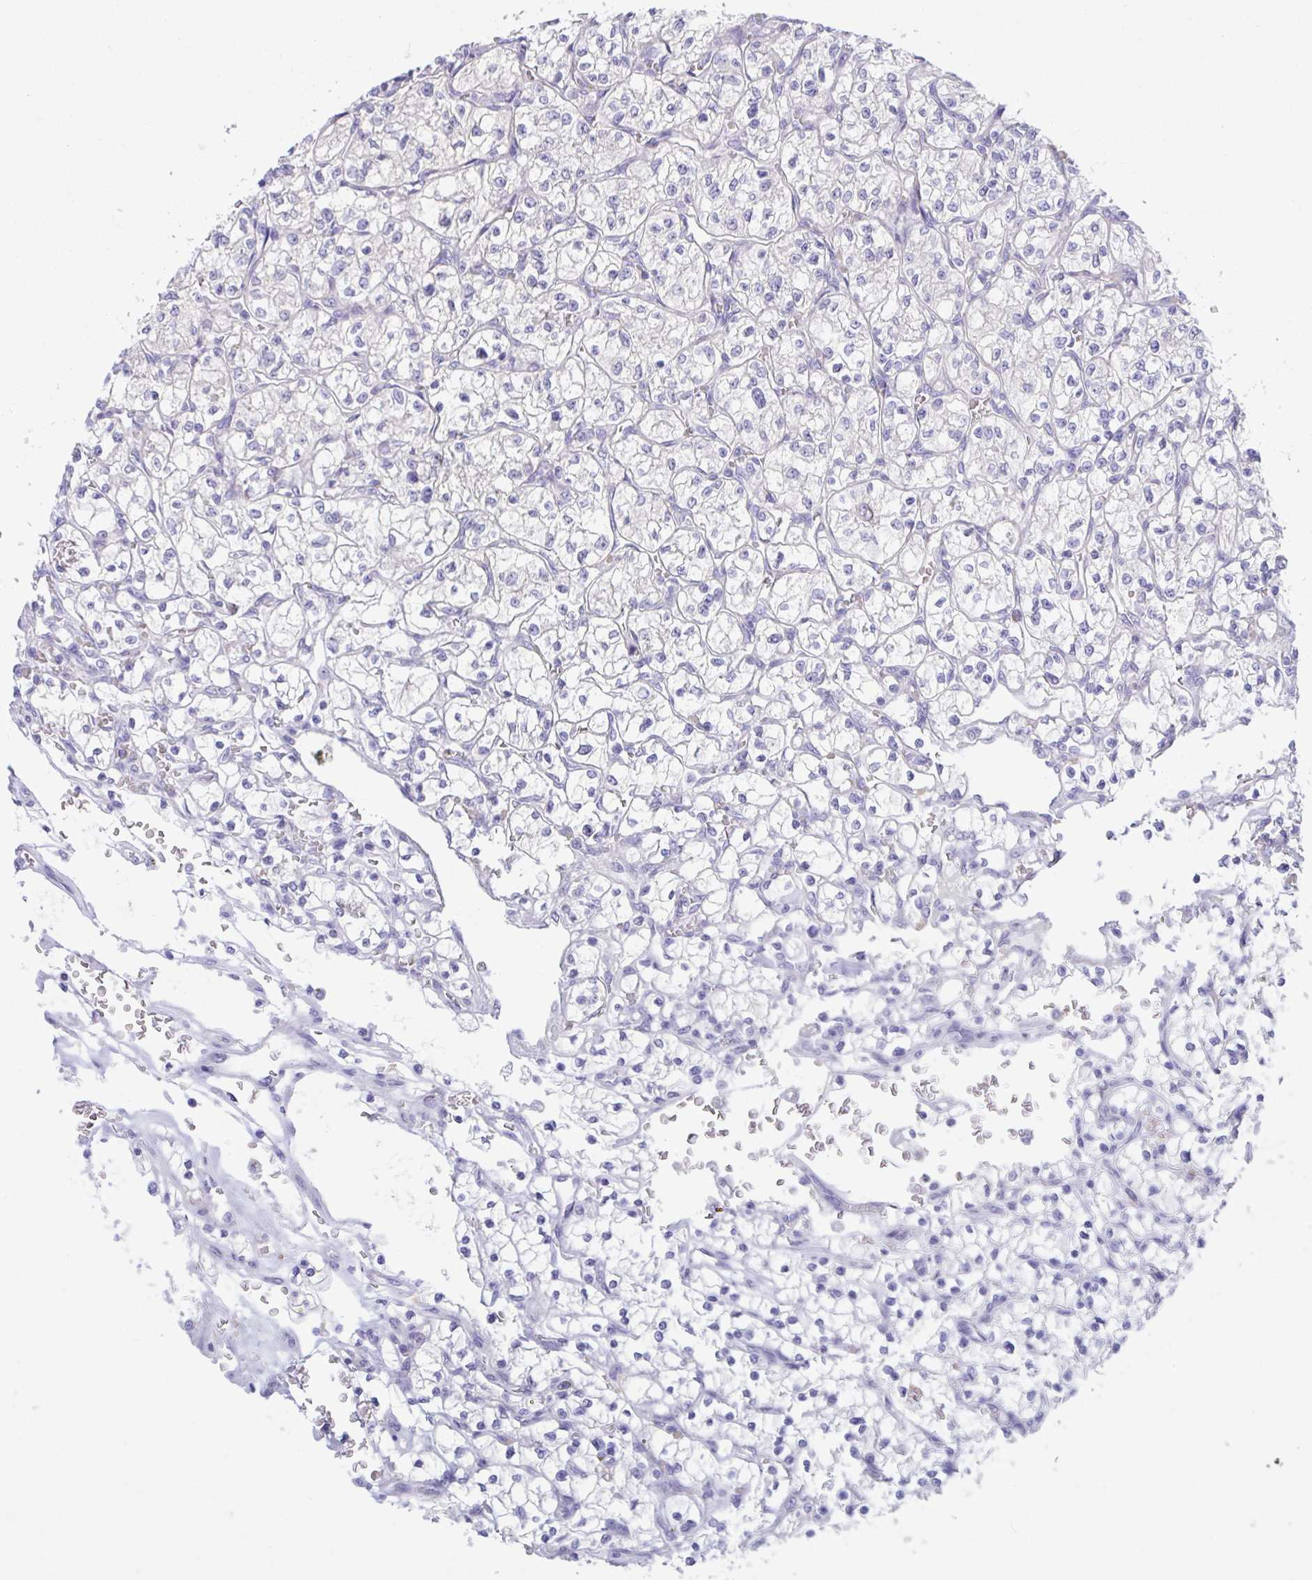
{"staining": {"intensity": "negative", "quantity": "none", "location": "none"}, "tissue": "renal cancer", "cell_type": "Tumor cells", "image_type": "cancer", "snomed": [{"axis": "morphology", "description": "Adenocarcinoma, NOS"}, {"axis": "topography", "description": "Kidney"}], "caption": "Human renal cancer (adenocarcinoma) stained for a protein using immunohistochemistry (IHC) reveals no staining in tumor cells.", "gene": "CENPQ", "patient": {"sex": "female", "age": 64}}